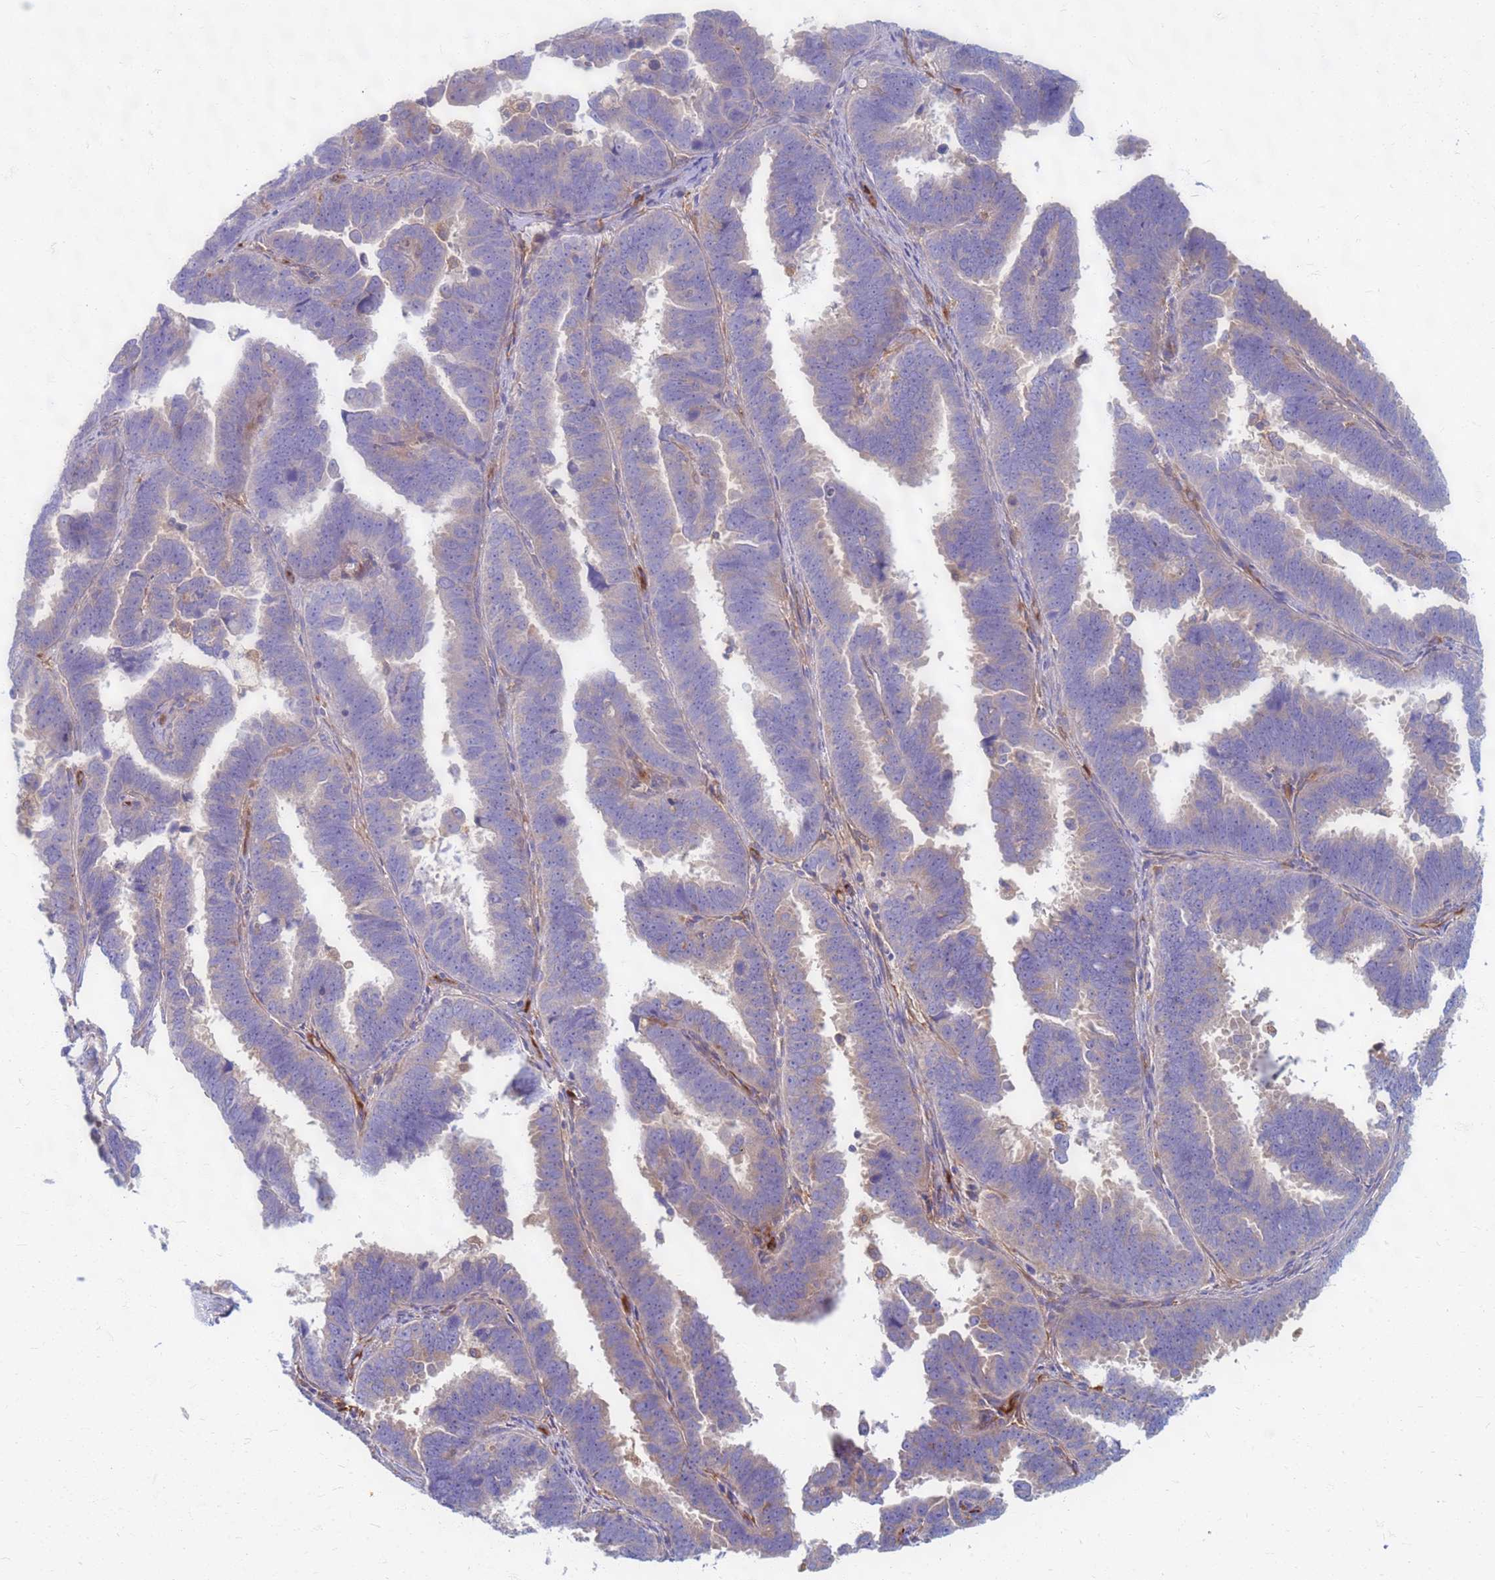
{"staining": {"intensity": "negative", "quantity": "none", "location": "none"}, "tissue": "endometrial cancer", "cell_type": "Tumor cells", "image_type": "cancer", "snomed": [{"axis": "morphology", "description": "Adenocarcinoma, NOS"}, {"axis": "topography", "description": "Endometrium"}], "caption": "Endometrial cancer (adenocarcinoma) stained for a protein using immunohistochemistry (IHC) demonstrates no staining tumor cells.", "gene": "EEA1", "patient": {"sex": "female", "age": 75}}